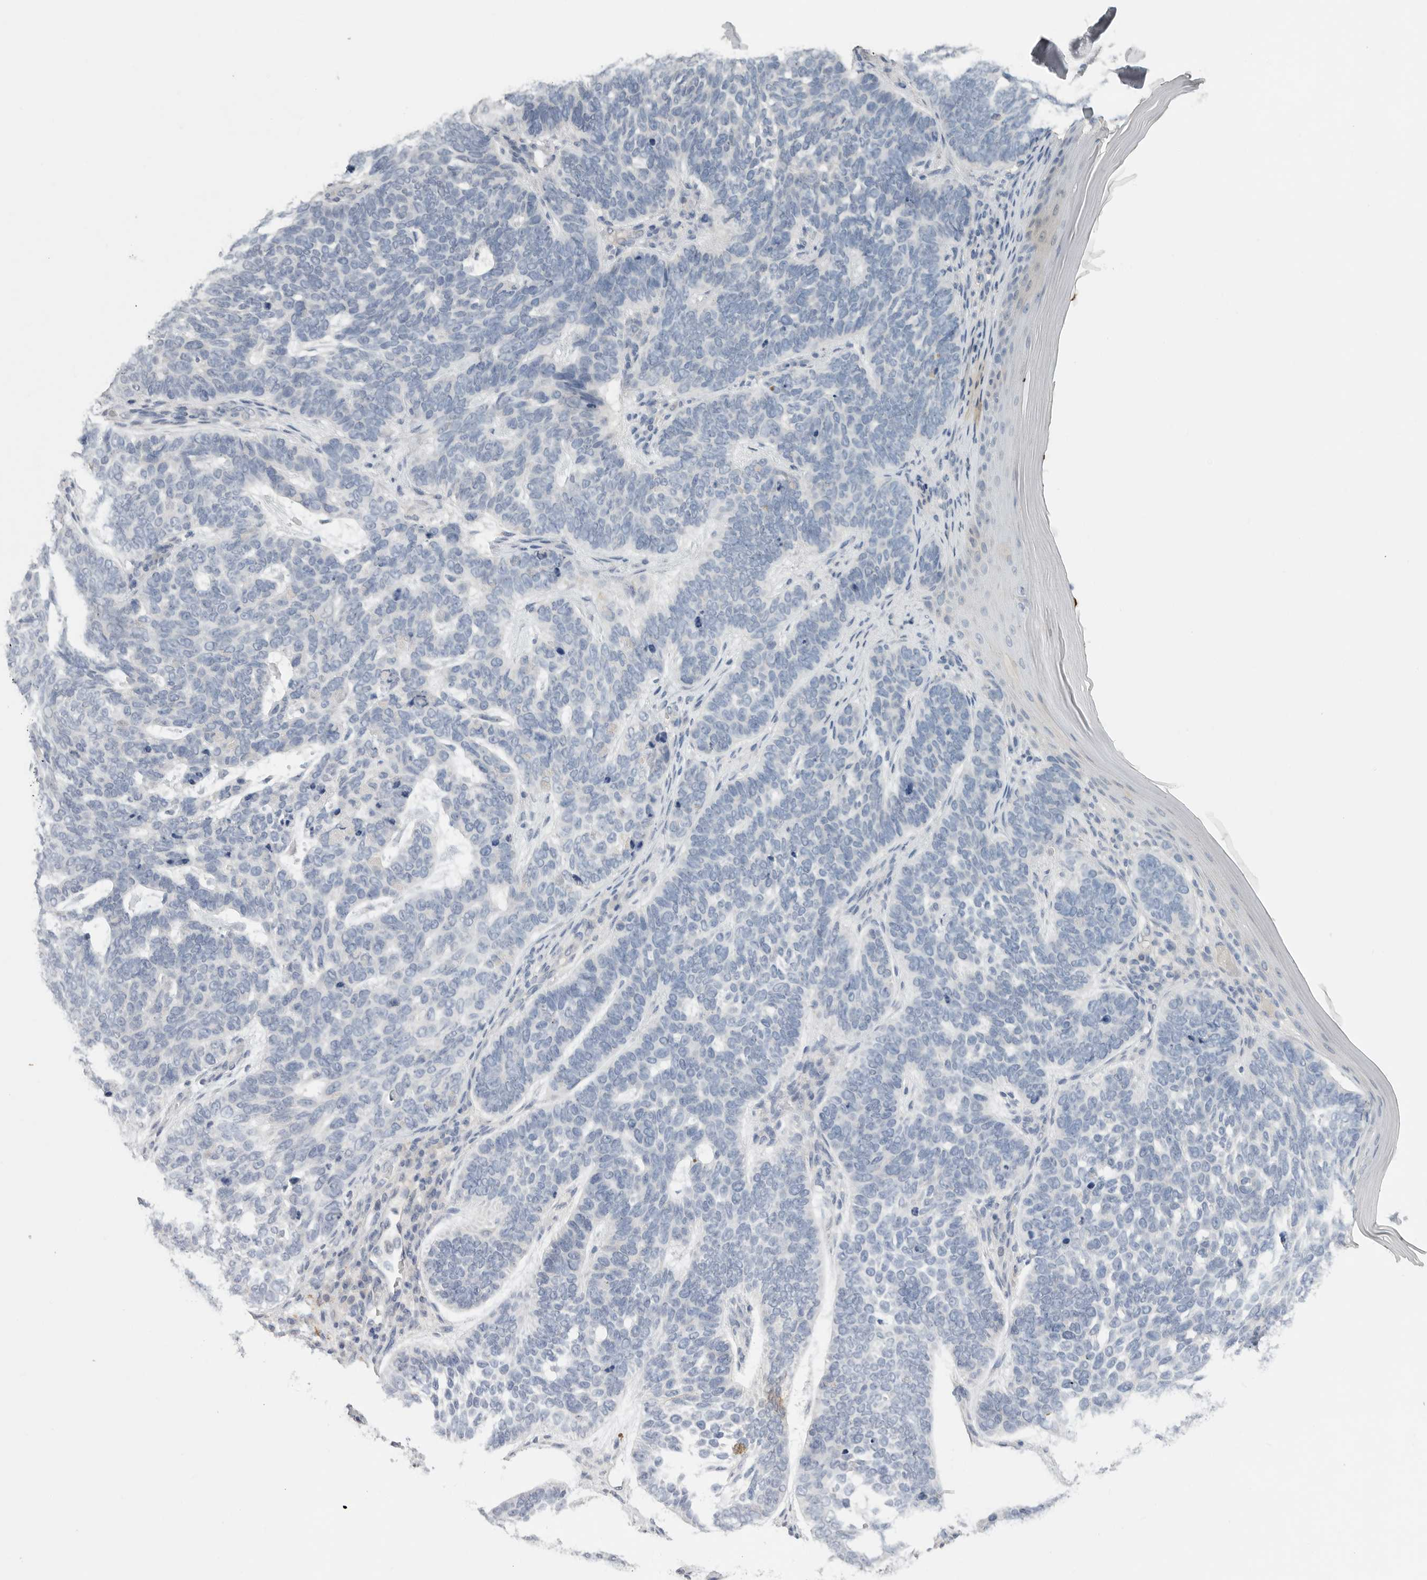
{"staining": {"intensity": "negative", "quantity": "none", "location": "none"}, "tissue": "skin cancer", "cell_type": "Tumor cells", "image_type": "cancer", "snomed": [{"axis": "morphology", "description": "Basal cell carcinoma"}, {"axis": "topography", "description": "Skin"}], "caption": "Skin basal cell carcinoma was stained to show a protein in brown. There is no significant positivity in tumor cells. The staining was performed using DAB (3,3'-diaminobenzidine) to visualize the protein expression in brown, while the nuclei were stained in blue with hematoxylin (Magnification: 20x).", "gene": "REG4", "patient": {"sex": "female", "age": 85}}